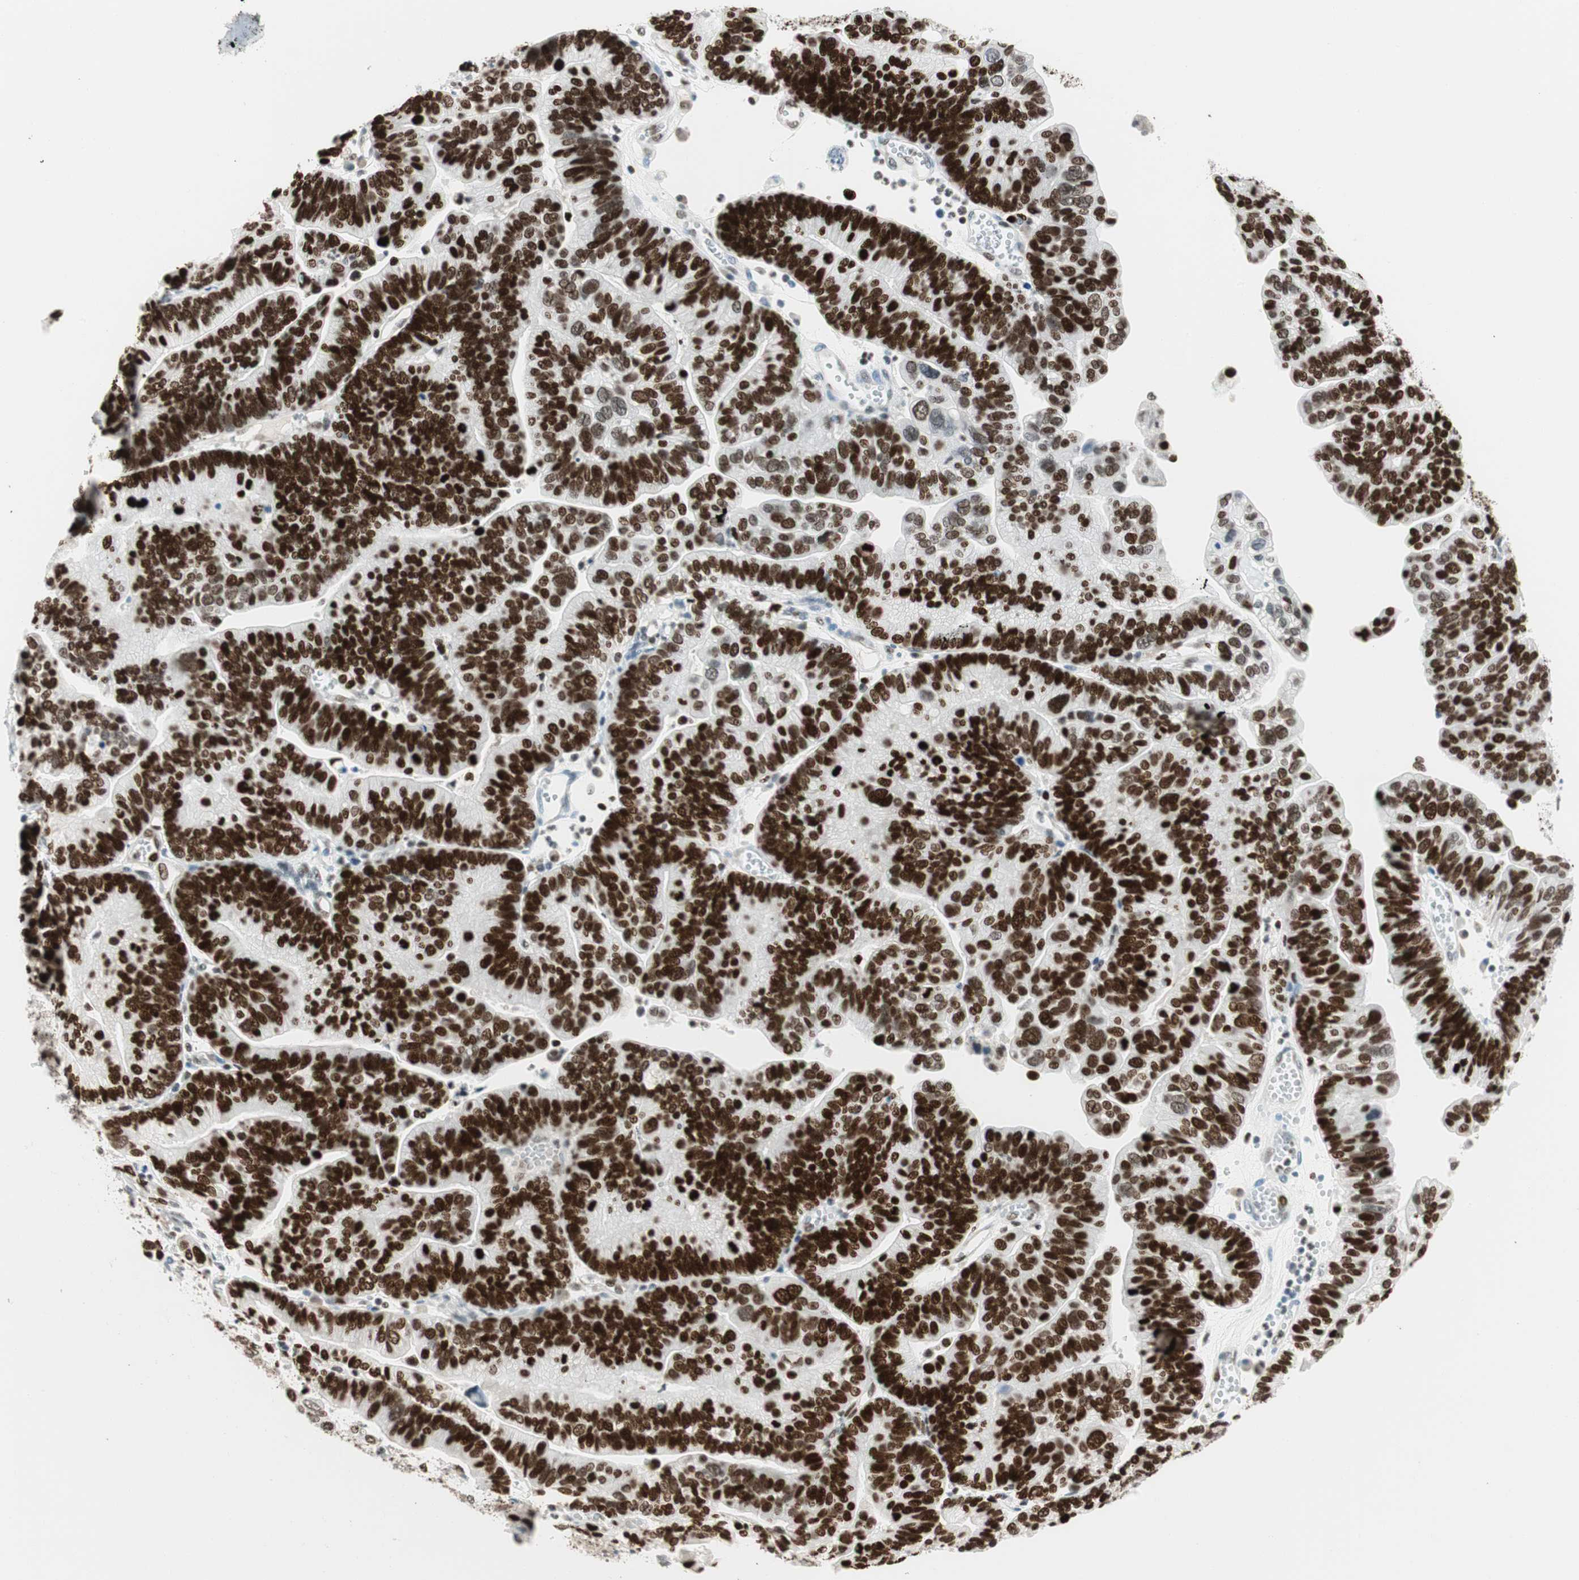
{"staining": {"intensity": "strong", "quantity": ">75%", "location": "nuclear"}, "tissue": "ovarian cancer", "cell_type": "Tumor cells", "image_type": "cancer", "snomed": [{"axis": "morphology", "description": "Cystadenocarcinoma, serous, NOS"}, {"axis": "topography", "description": "Ovary"}], "caption": "There is high levels of strong nuclear positivity in tumor cells of ovarian serous cystadenocarcinoma, as demonstrated by immunohistochemical staining (brown color).", "gene": "EZH2", "patient": {"sex": "female", "age": 56}}